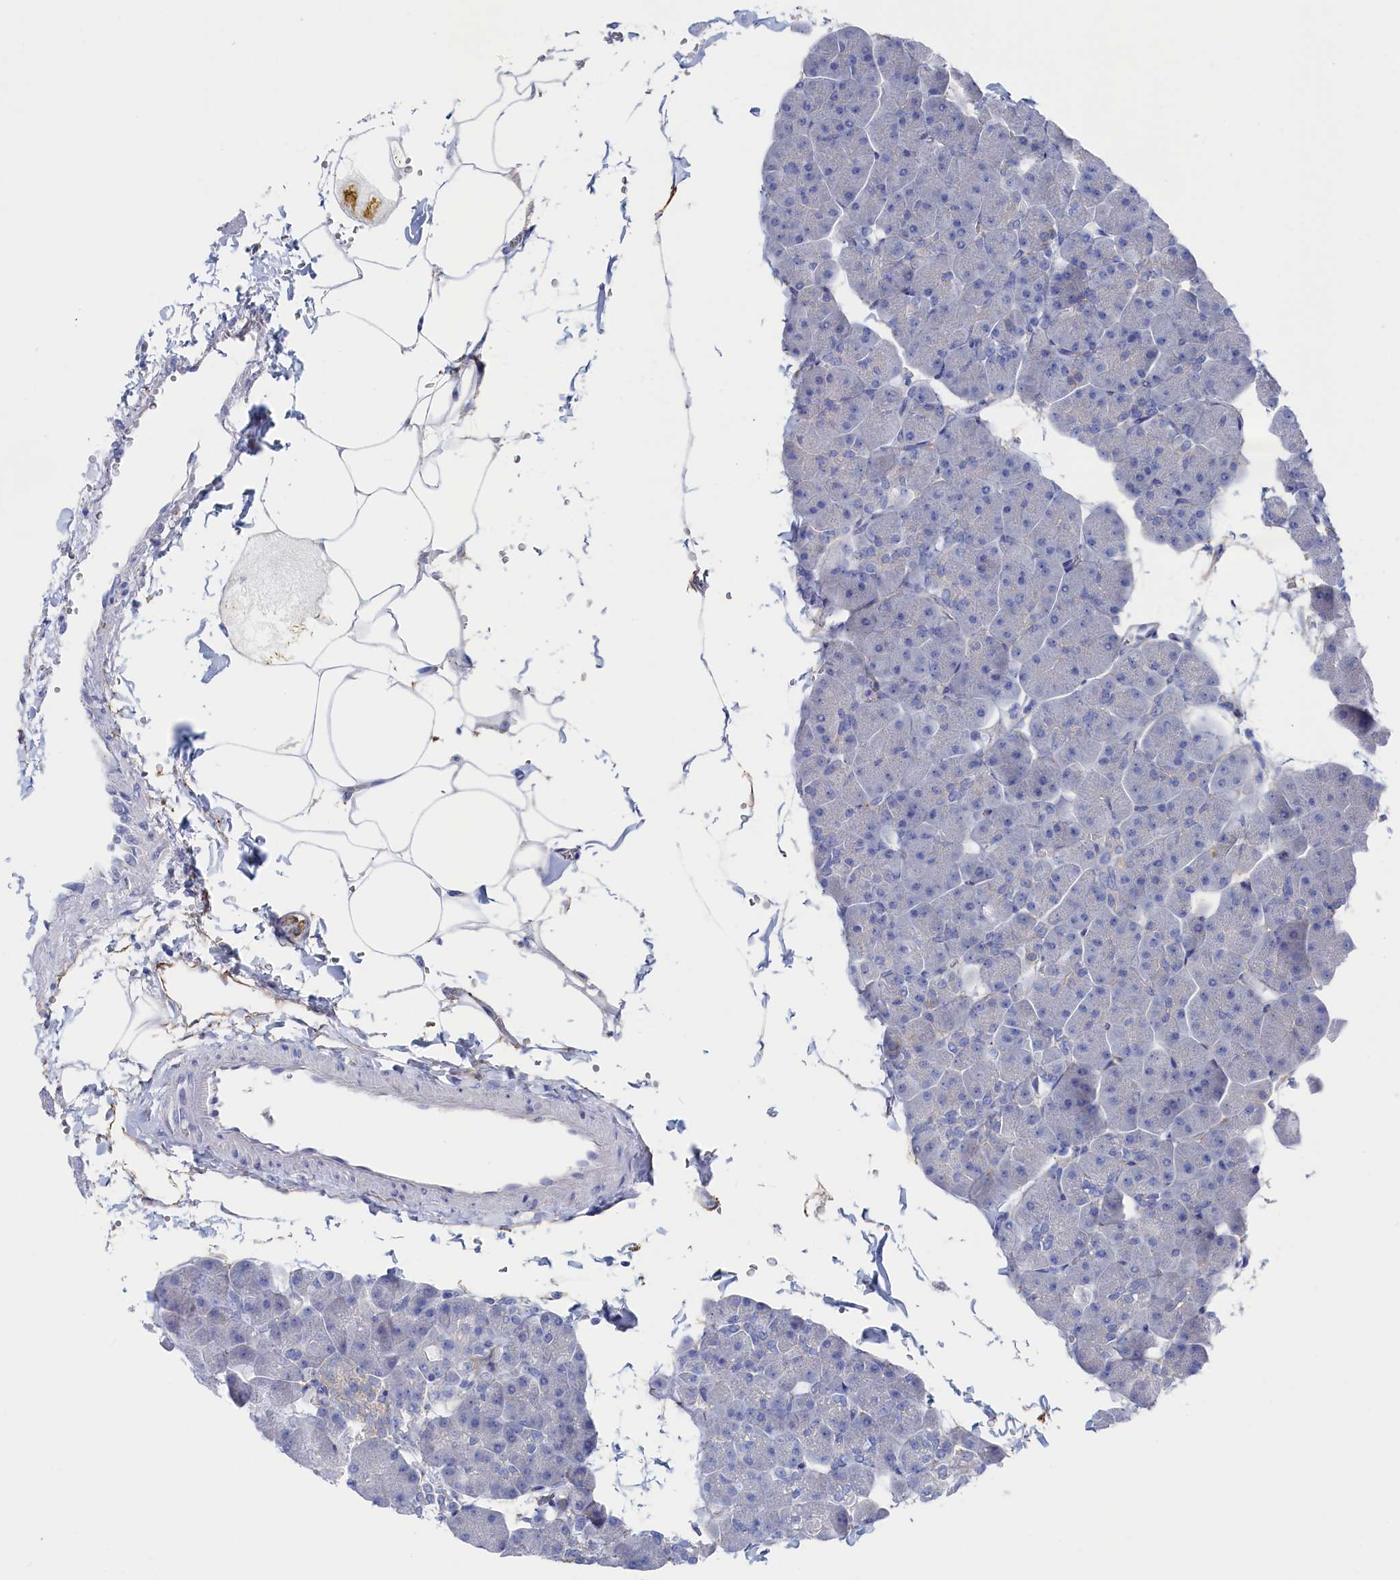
{"staining": {"intensity": "negative", "quantity": "none", "location": "none"}, "tissue": "pancreas", "cell_type": "Exocrine glandular cells", "image_type": "normal", "snomed": [{"axis": "morphology", "description": "Normal tissue, NOS"}, {"axis": "topography", "description": "Pancreas"}], "caption": "Immunohistochemistry photomicrograph of normal pancreas: pancreas stained with DAB displays no significant protein expression in exocrine glandular cells. Brightfield microscopy of immunohistochemistry (IHC) stained with DAB (brown) and hematoxylin (blue), captured at high magnification.", "gene": "TMOD2", "patient": {"sex": "male", "age": 35}}